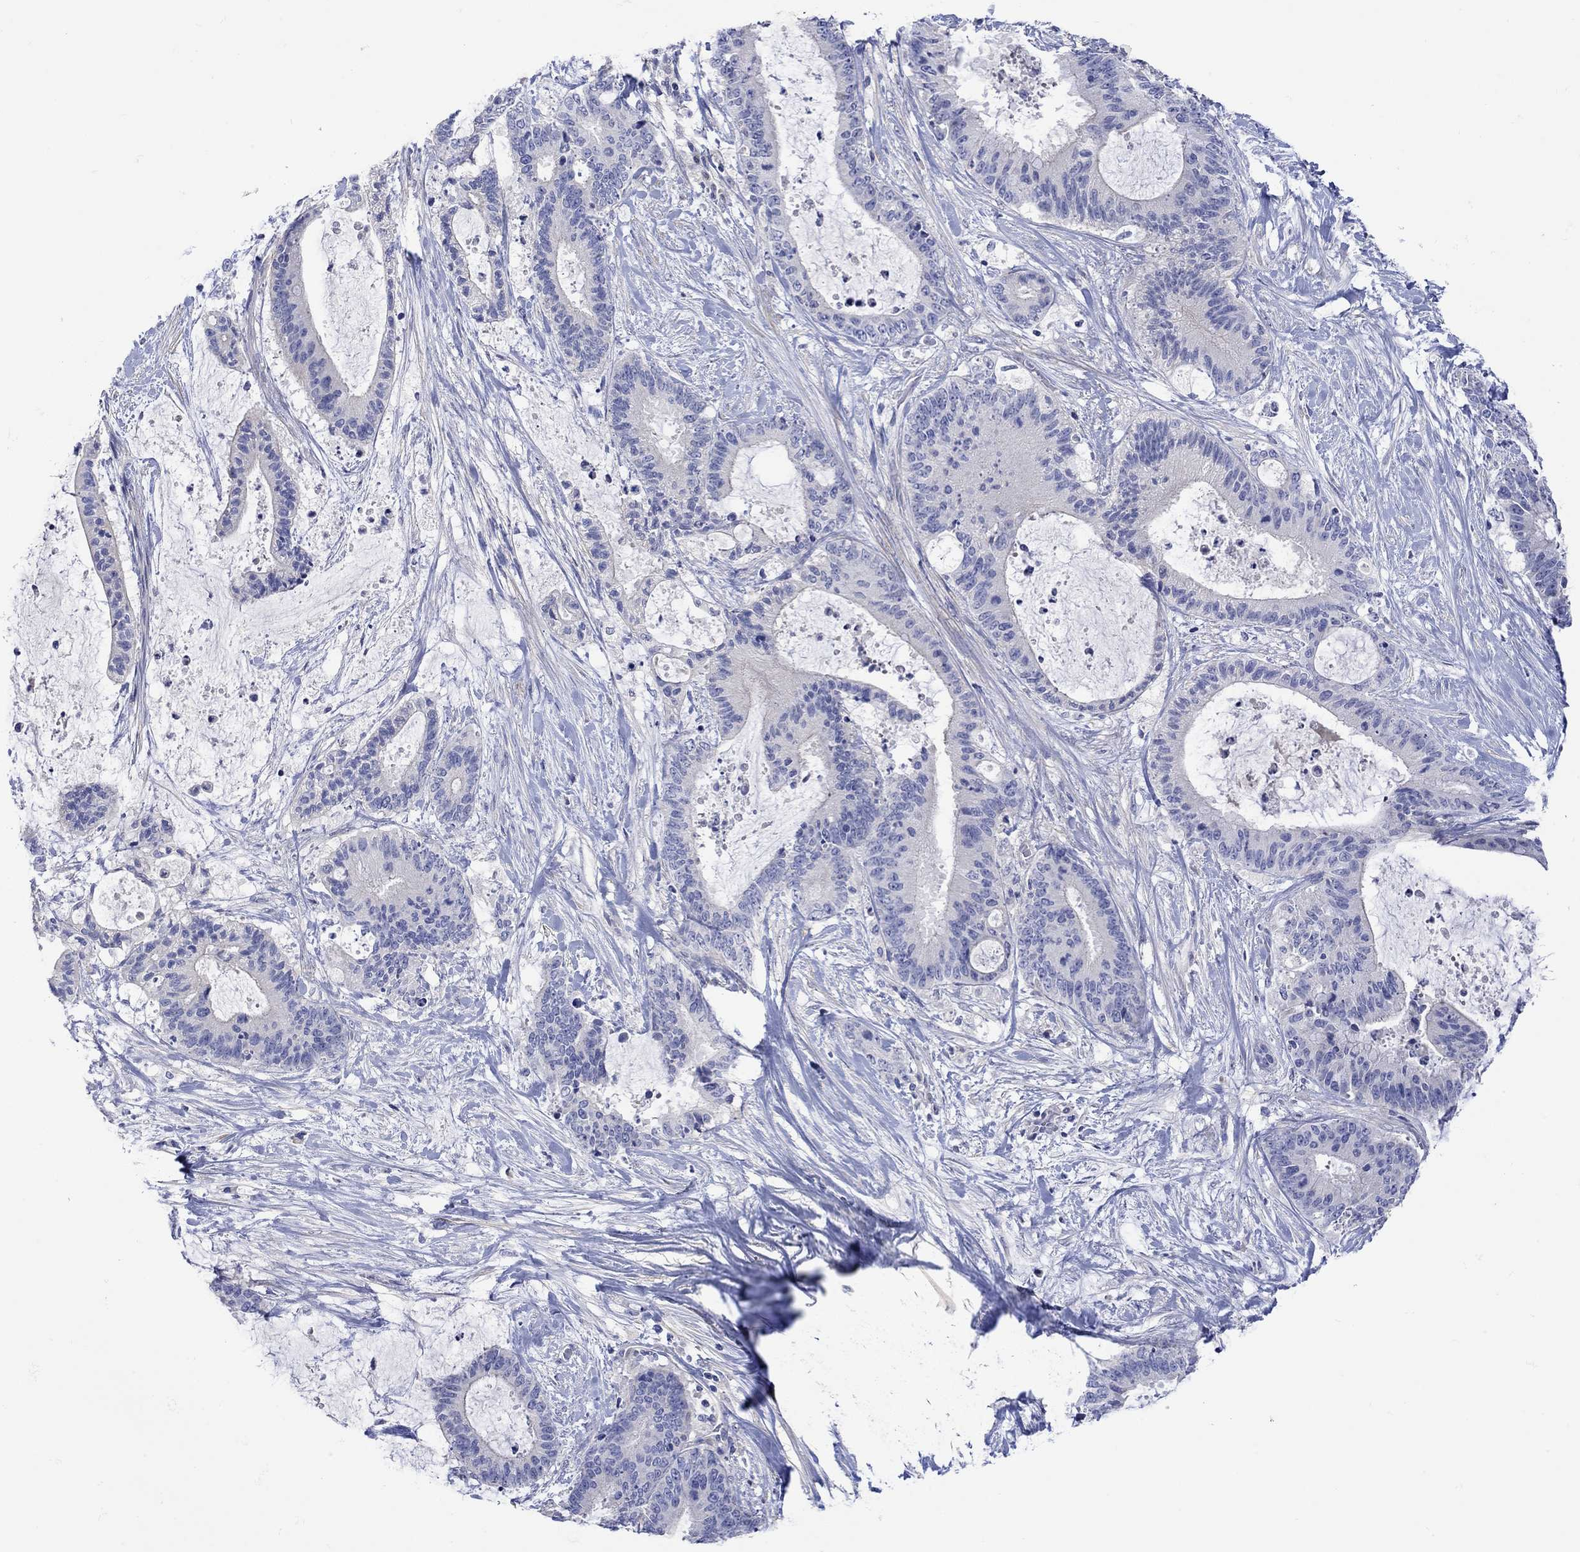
{"staining": {"intensity": "negative", "quantity": "none", "location": "none"}, "tissue": "liver cancer", "cell_type": "Tumor cells", "image_type": "cancer", "snomed": [{"axis": "morphology", "description": "Cholangiocarcinoma"}, {"axis": "topography", "description": "Liver"}], "caption": "Liver cholangiocarcinoma stained for a protein using immunohistochemistry displays no expression tumor cells.", "gene": "MSI1", "patient": {"sex": "female", "age": 73}}